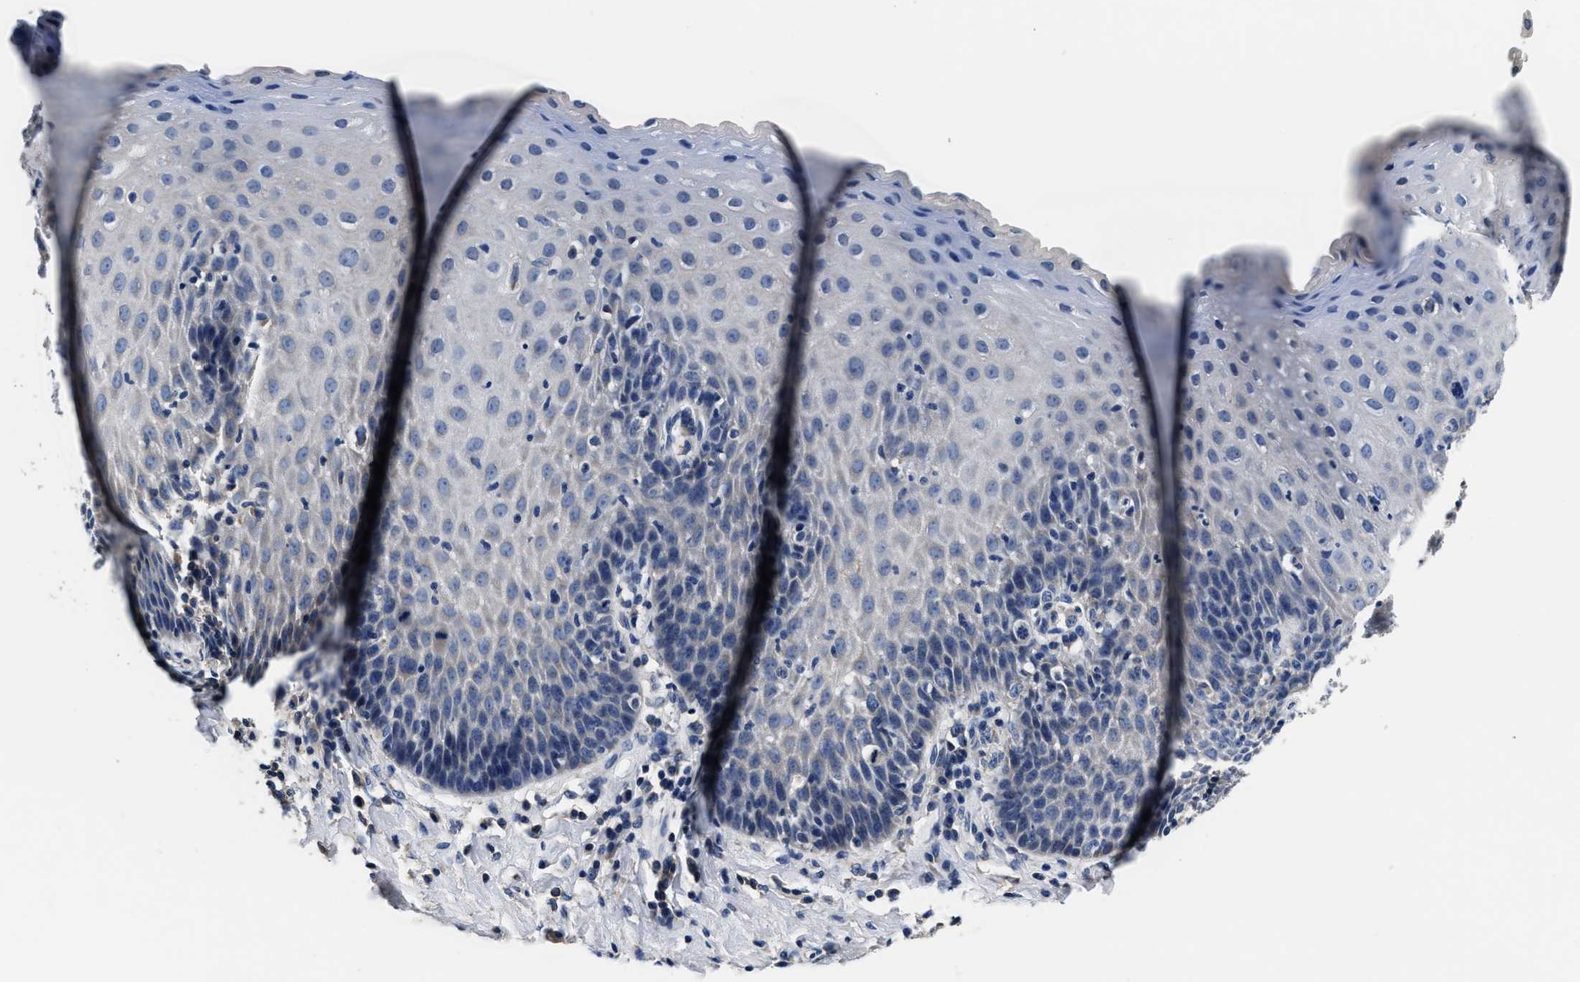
{"staining": {"intensity": "negative", "quantity": "none", "location": "none"}, "tissue": "esophagus", "cell_type": "Squamous epithelial cells", "image_type": "normal", "snomed": [{"axis": "morphology", "description": "Normal tissue, NOS"}, {"axis": "topography", "description": "Esophagus"}], "caption": "Immunohistochemistry (IHC) image of benign esophagus: human esophagus stained with DAB (3,3'-diaminobenzidine) displays no significant protein expression in squamous epithelial cells.", "gene": "ANKIB1", "patient": {"sex": "female", "age": 61}}